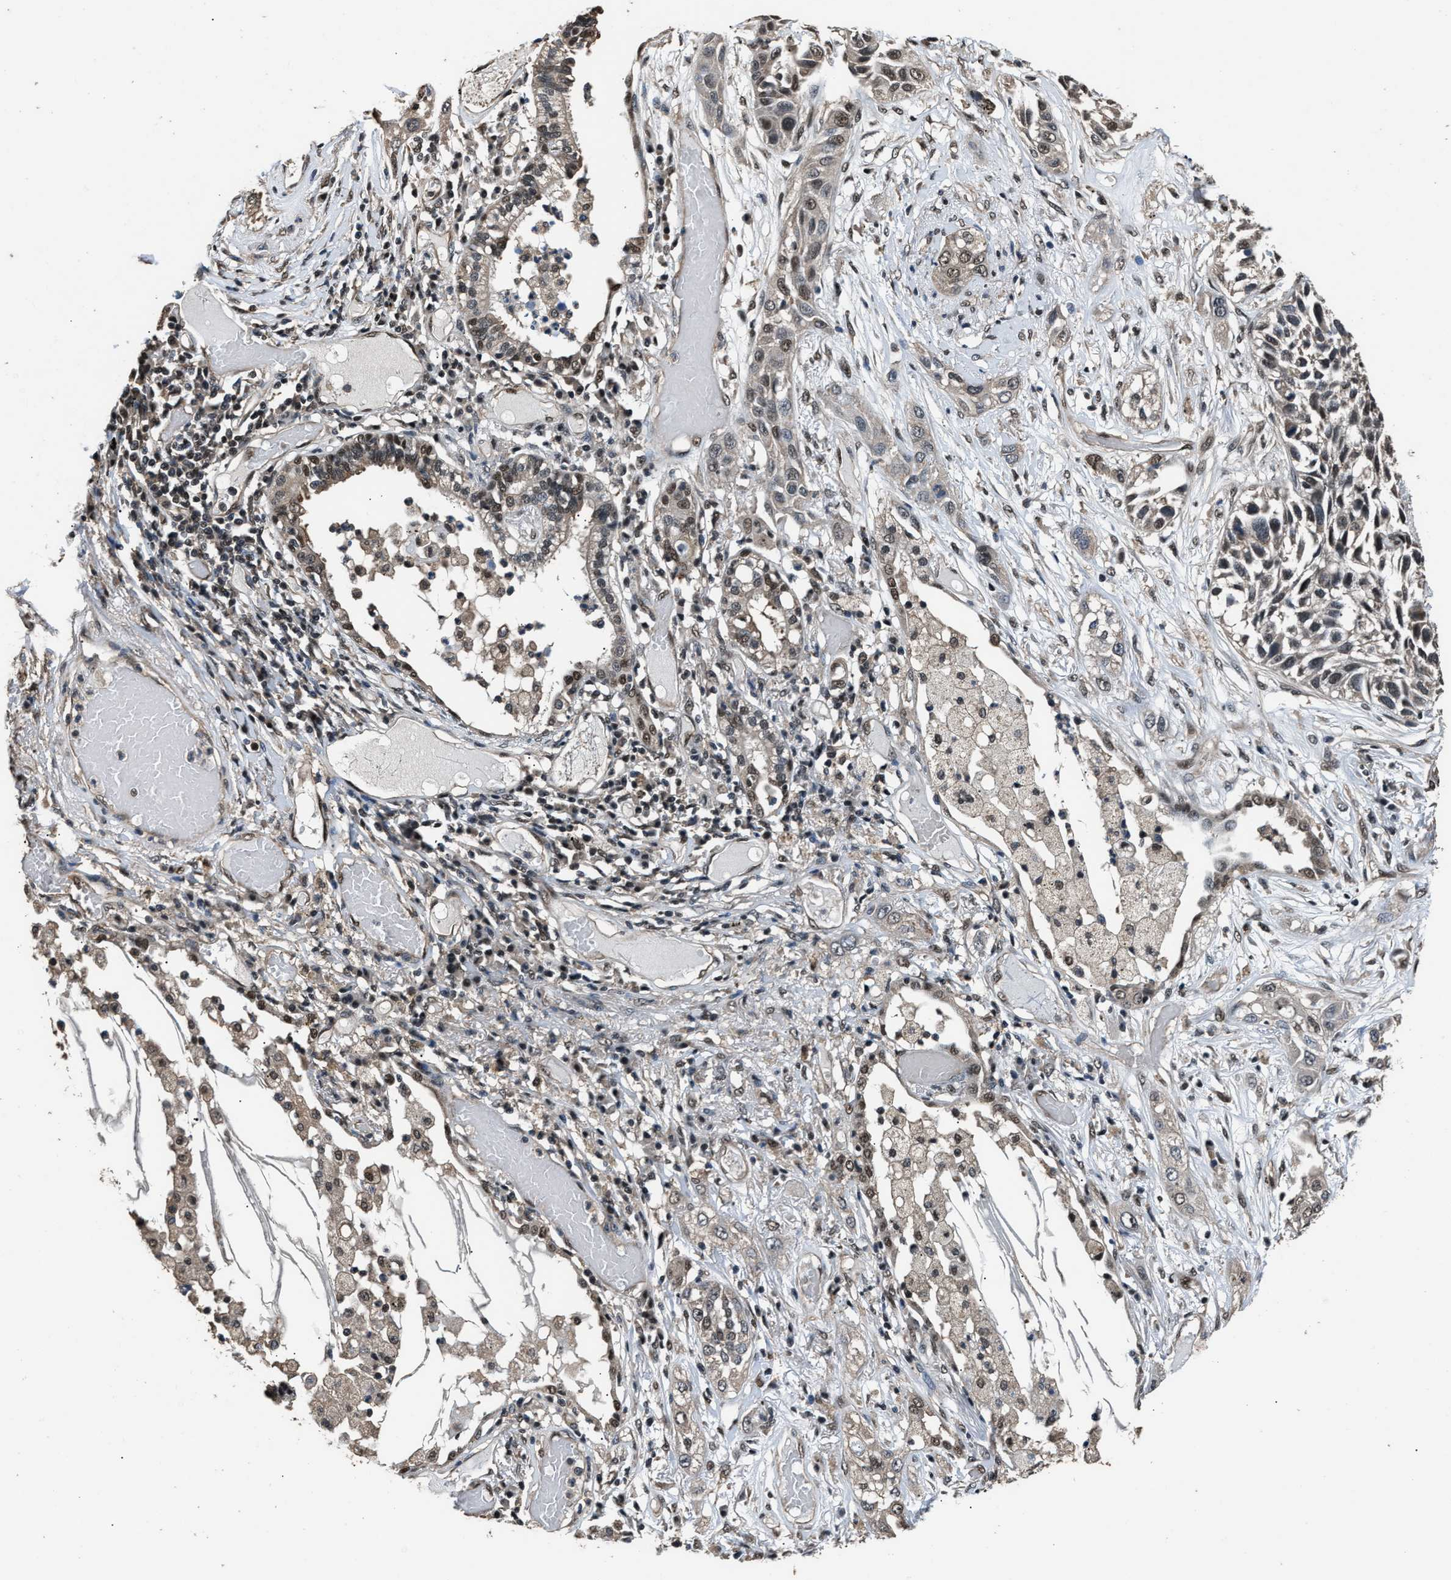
{"staining": {"intensity": "weak", "quantity": "25%-75%", "location": "nuclear"}, "tissue": "lung cancer", "cell_type": "Tumor cells", "image_type": "cancer", "snomed": [{"axis": "morphology", "description": "Squamous cell carcinoma, NOS"}, {"axis": "topography", "description": "Lung"}], "caption": "Lung cancer (squamous cell carcinoma) tissue displays weak nuclear staining in about 25%-75% of tumor cells", "gene": "DFFA", "patient": {"sex": "male", "age": 71}}